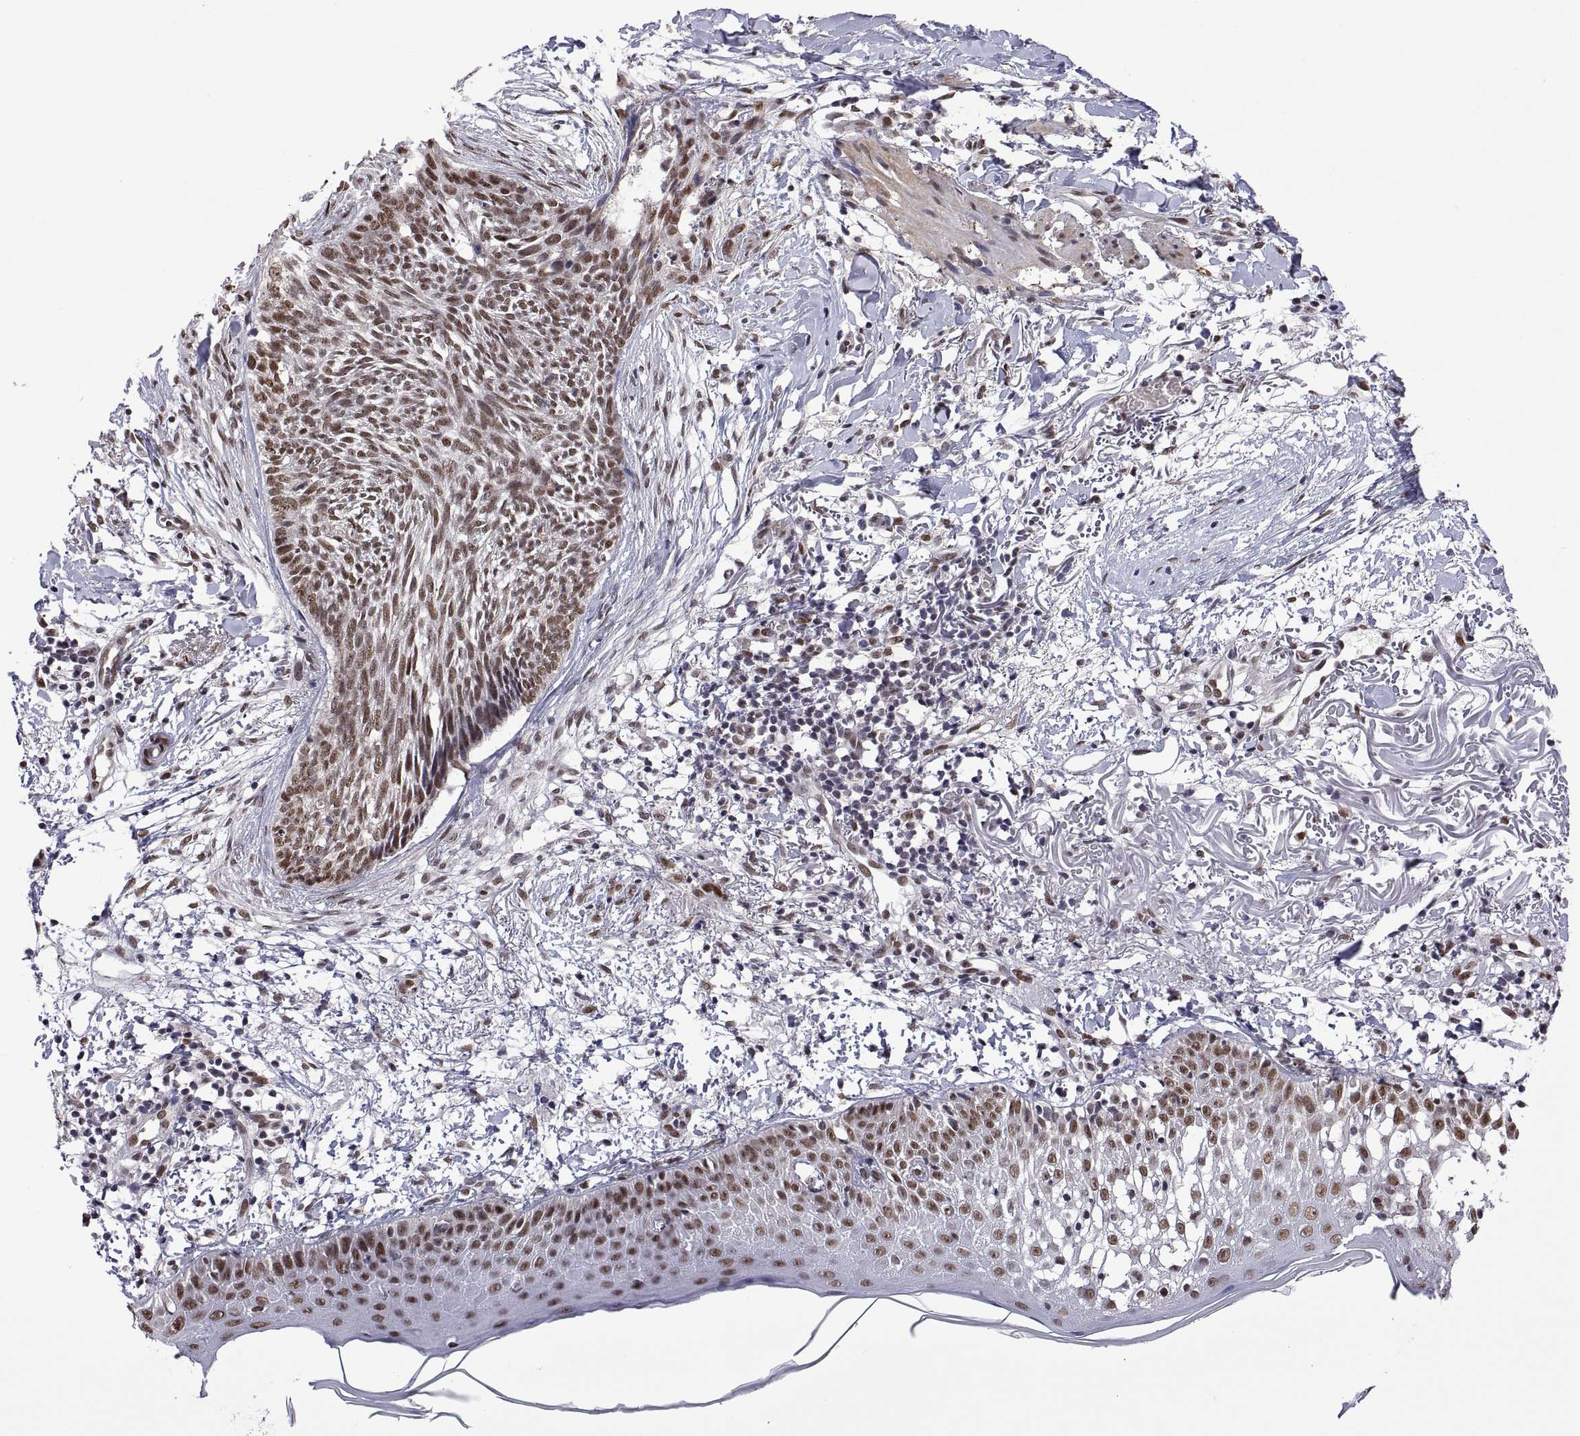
{"staining": {"intensity": "moderate", "quantity": ">75%", "location": "nuclear"}, "tissue": "skin cancer", "cell_type": "Tumor cells", "image_type": "cancer", "snomed": [{"axis": "morphology", "description": "Normal tissue, NOS"}, {"axis": "morphology", "description": "Basal cell carcinoma"}, {"axis": "topography", "description": "Skin"}], "caption": "Protein expression analysis of skin basal cell carcinoma displays moderate nuclear staining in about >75% of tumor cells. The protein of interest is shown in brown color, while the nuclei are stained blue.", "gene": "NR4A1", "patient": {"sex": "male", "age": 84}}